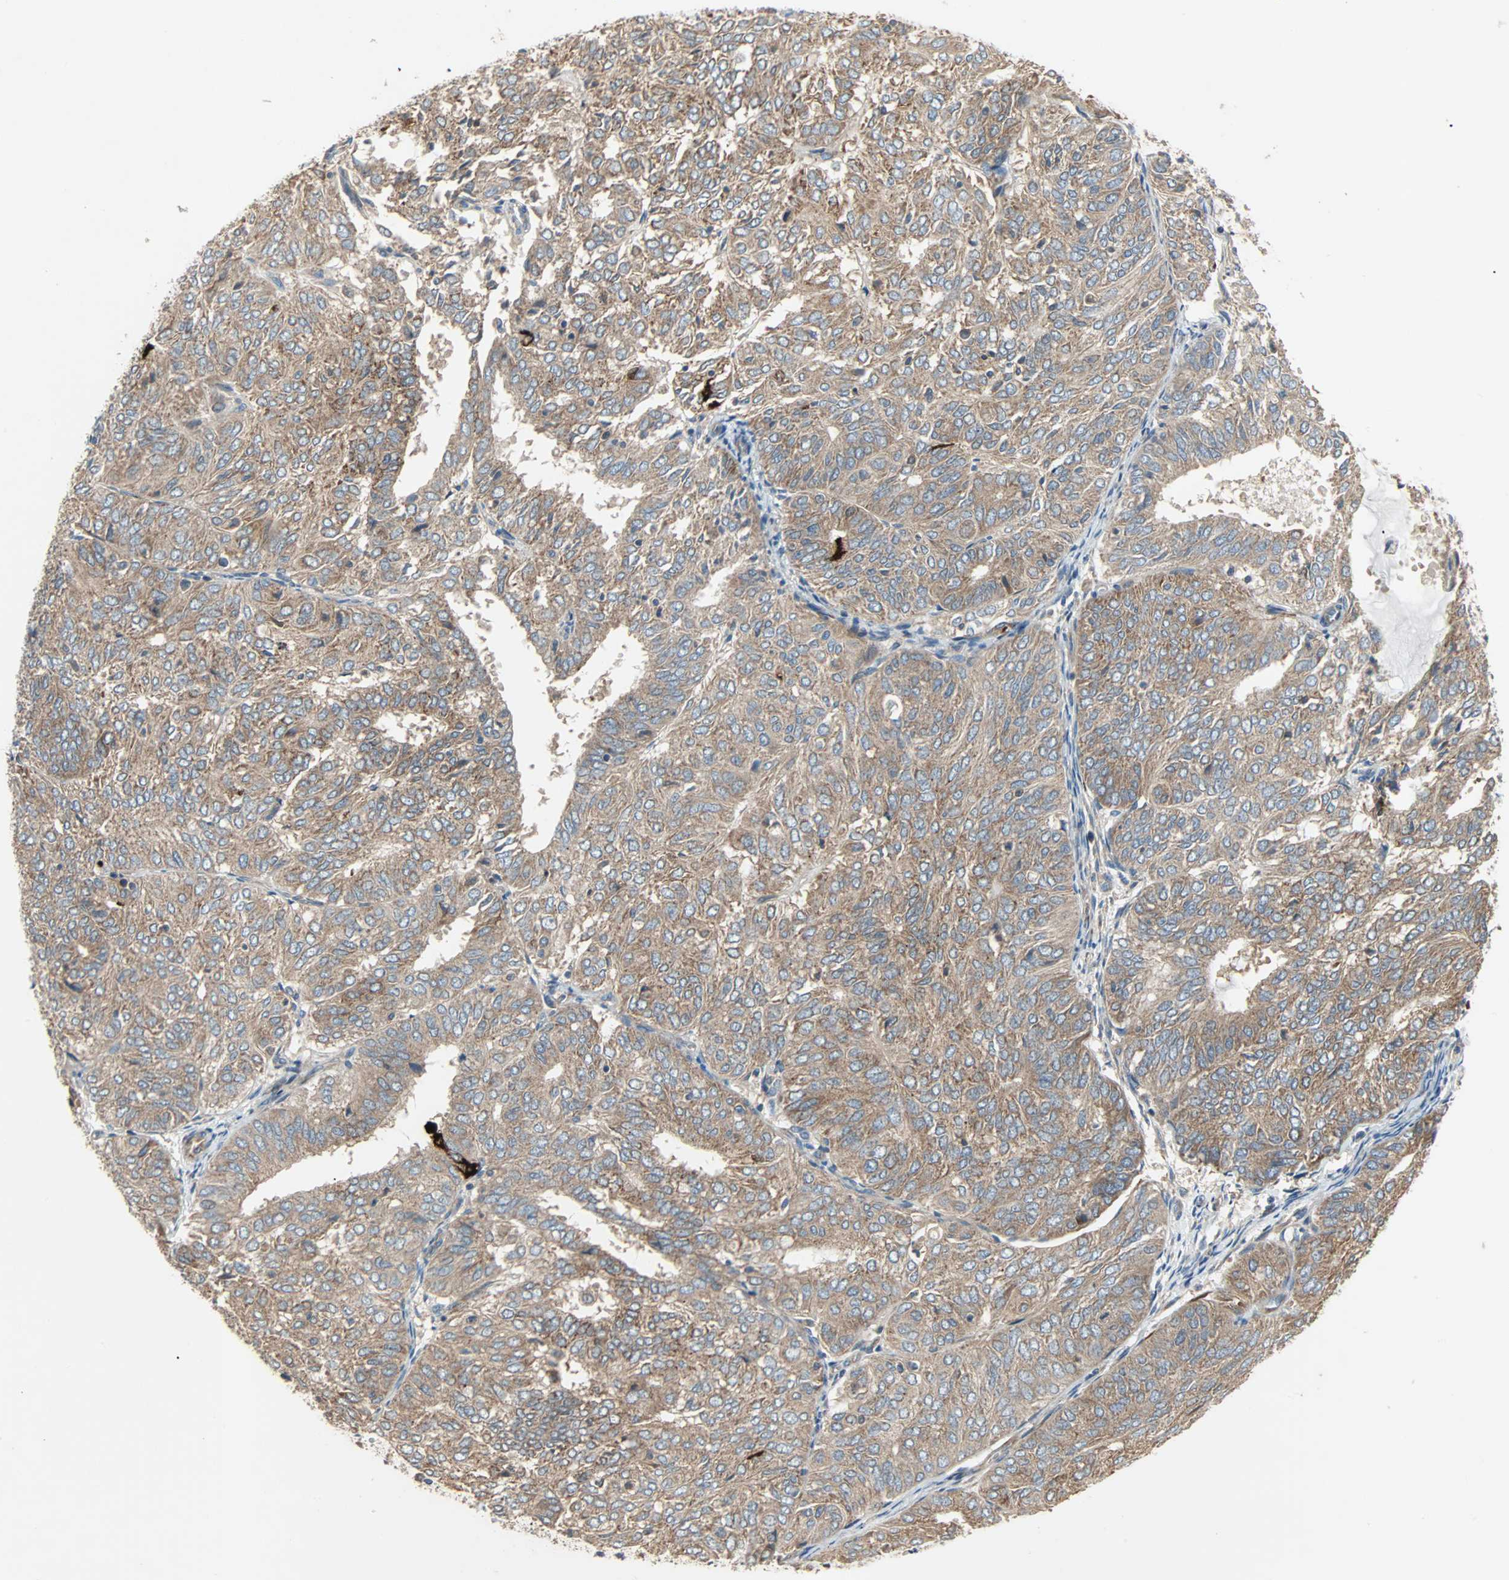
{"staining": {"intensity": "moderate", "quantity": ">75%", "location": "cytoplasmic/membranous"}, "tissue": "endometrial cancer", "cell_type": "Tumor cells", "image_type": "cancer", "snomed": [{"axis": "morphology", "description": "Adenocarcinoma, NOS"}, {"axis": "topography", "description": "Uterus"}], "caption": "Human endometrial adenocarcinoma stained with a brown dye exhibits moderate cytoplasmic/membranous positive staining in approximately >75% of tumor cells.", "gene": "XYLT1", "patient": {"sex": "female", "age": 60}}